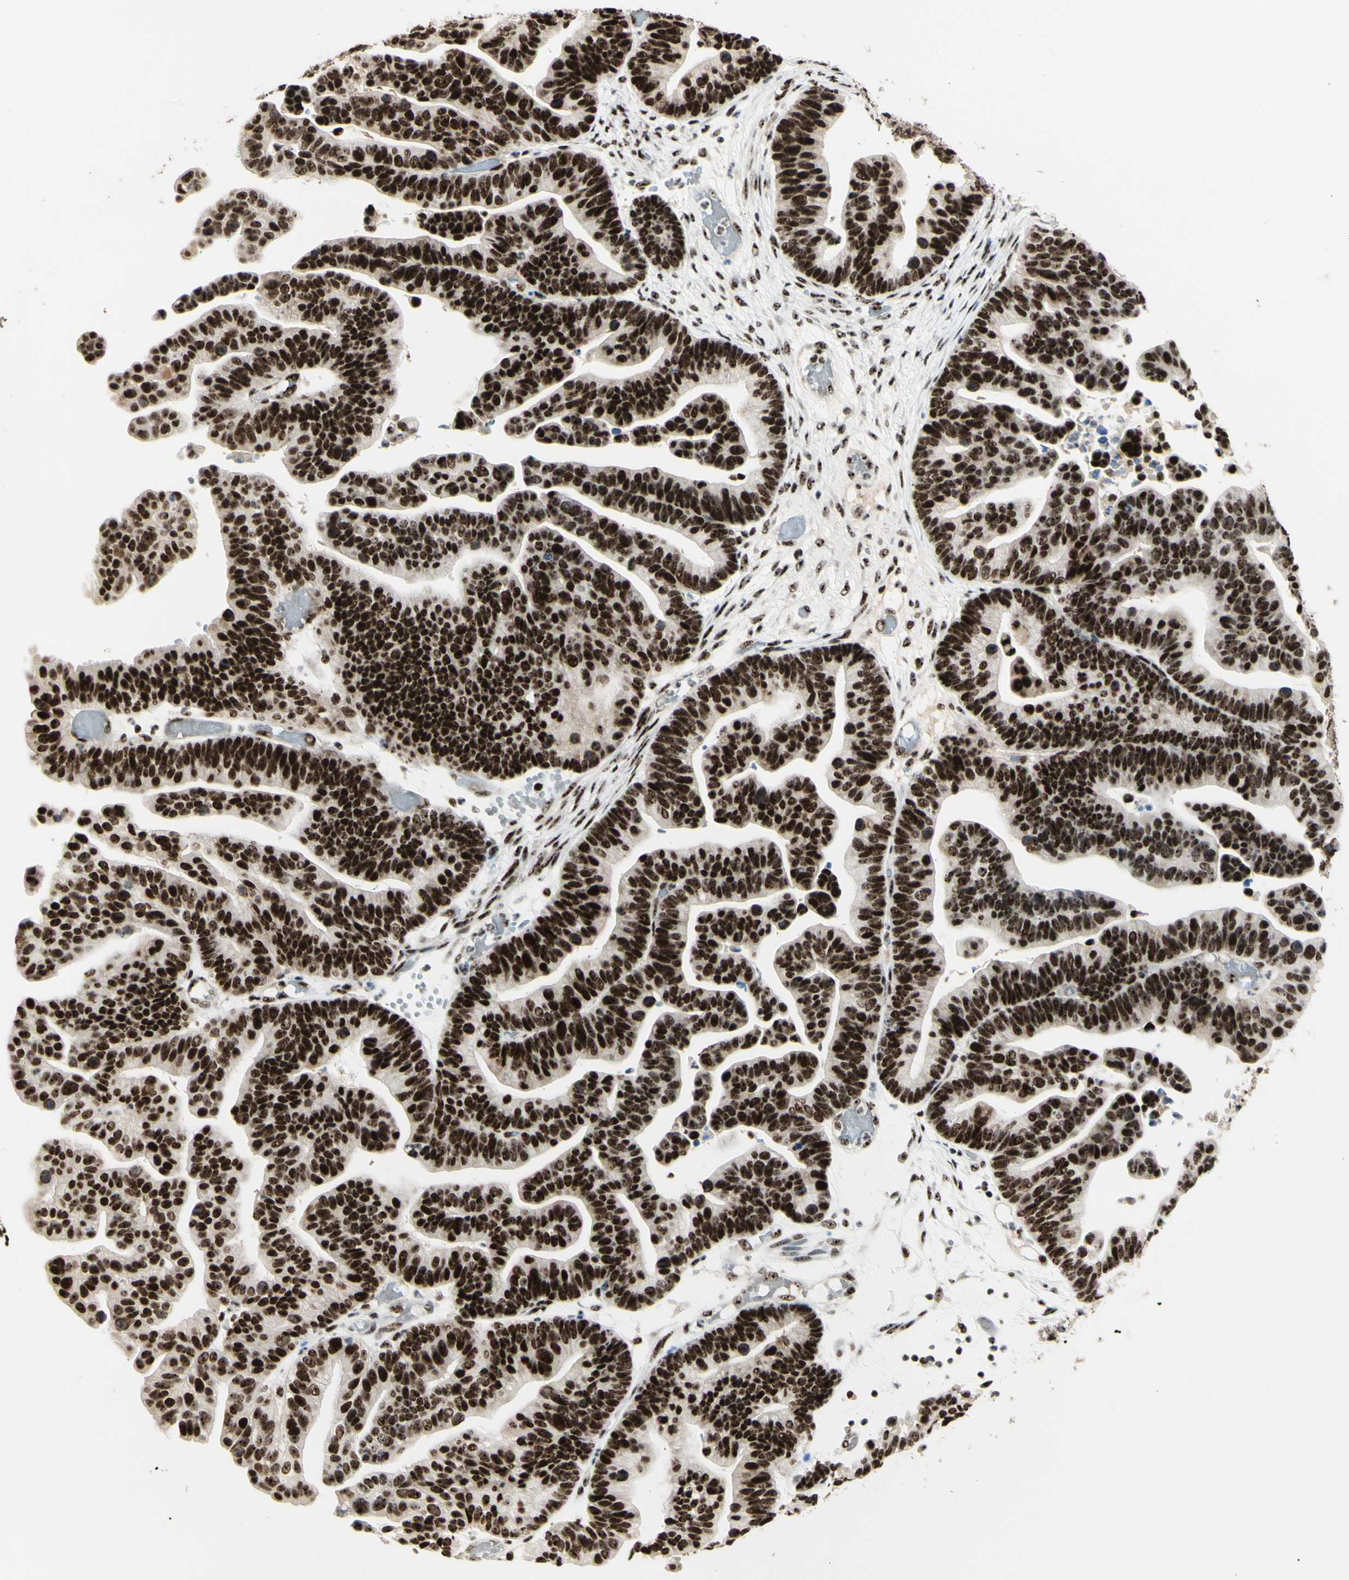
{"staining": {"intensity": "strong", "quantity": ">75%", "location": "nuclear"}, "tissue": "ovarian cancer", "cell_type": "Tumor cells", "image_type": "cancer", "snomed": [{"axis": "morphology", "description": "Cystadenocarcinoma, serous, NOS"}, {"axis": "topography", "description": "Ovary"}], "caption": "Tumor cells show high levels of strong nuclear expression in about >75% of cells in ovarian serous cystadenocarcinoma. Immunohistochemistry stains the protein of interest in brown and the nuclei are stained blue.", "gene": "DHX9", "patient": {"sex": "female", "age": 56}}